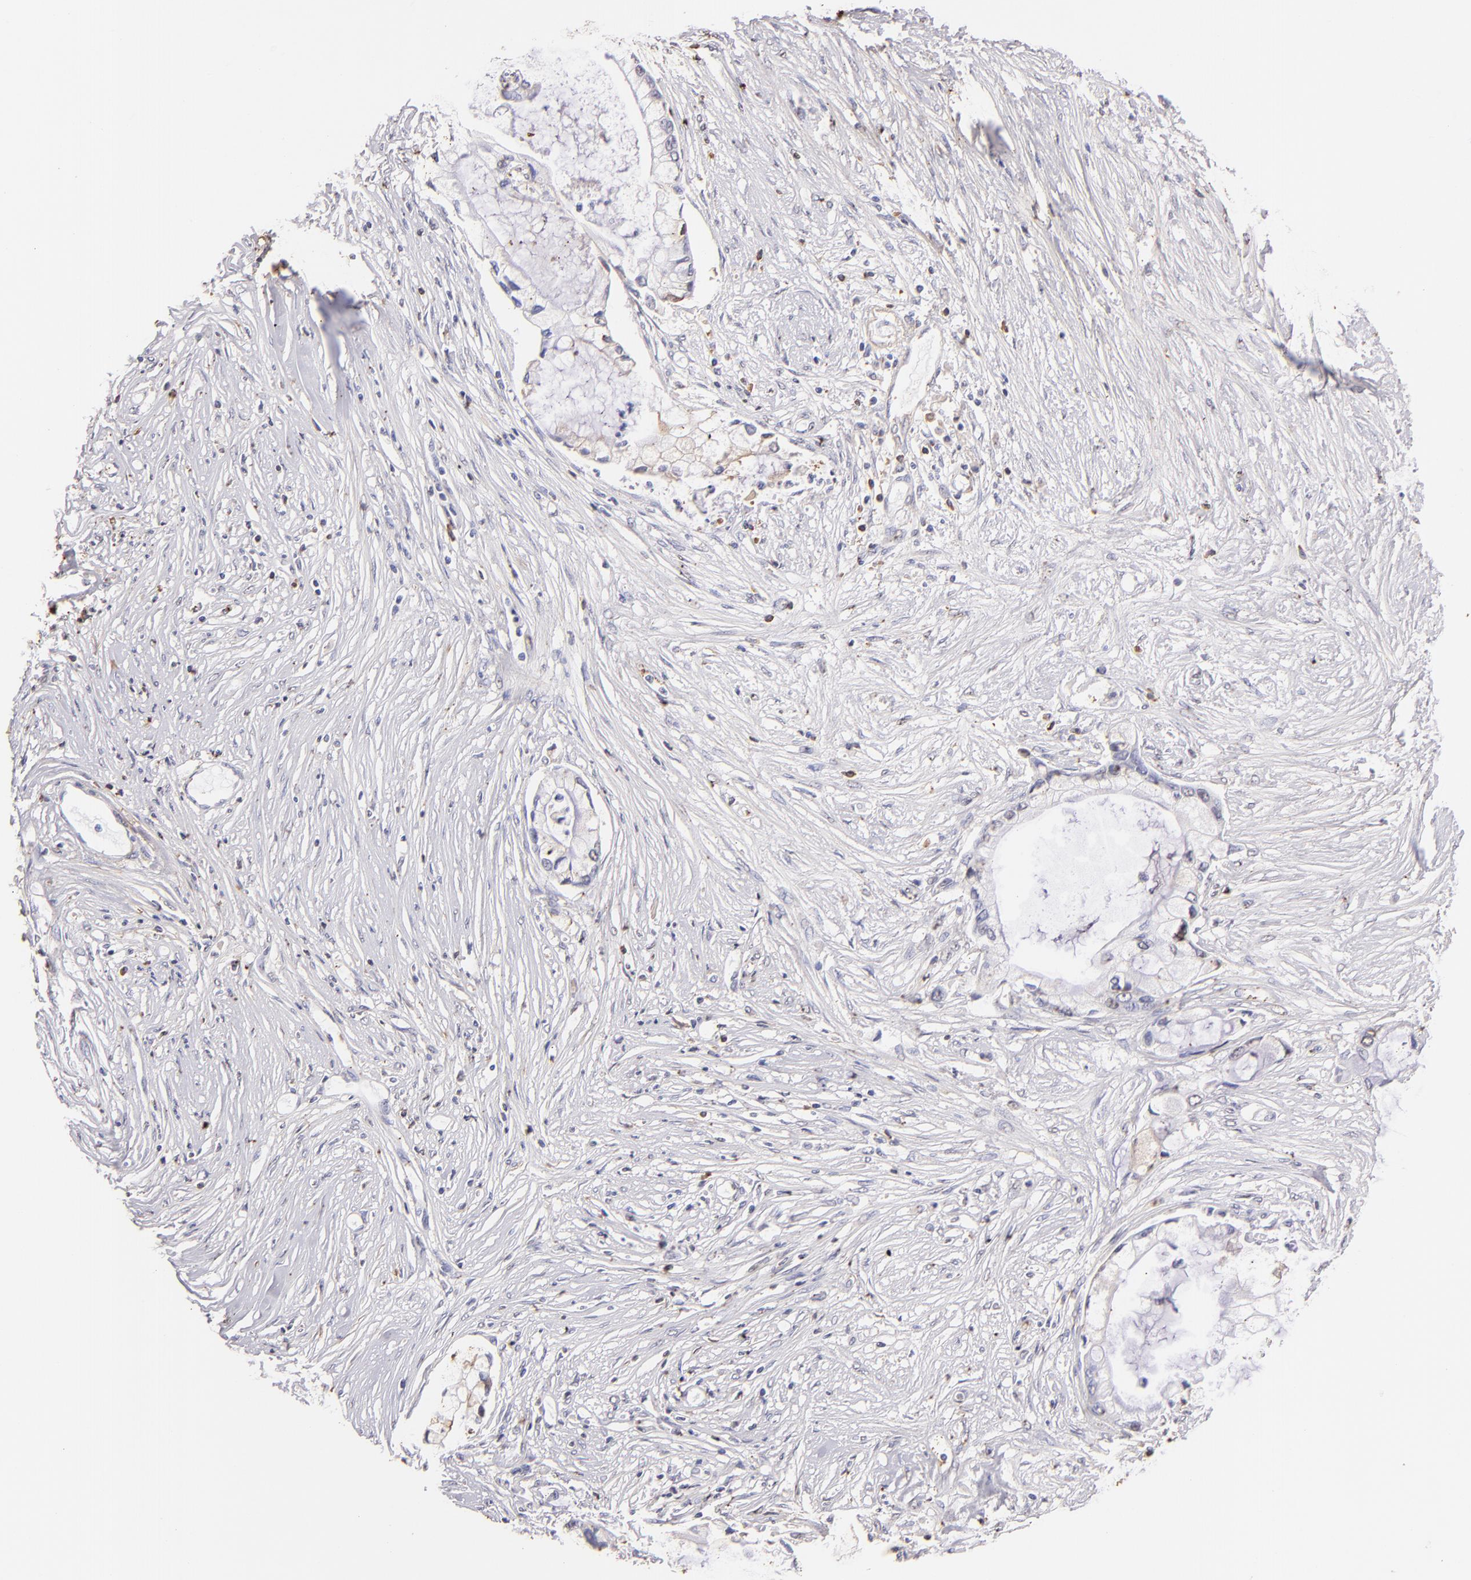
{"staining": {"intensity": "negative", "quantity": "none", "location": "none"}, "tissue": "pancreatic cancer", "cell_type": "Tumor cells", "image_type": "cancer", "snomed": [{"axis": "morphology", "description": "Adenocarcinoma, NOS"}, {"axis": "topography", "description": "Pancreas"}], "caption": "DAB immunohistochemical staining of human adenocarcinoma (pancreatic) demonstrates no significant positivity in tumor cells. The staining is performed using DAB brown chromogen with nuclei counter-stained in using hematoxylin.", "gene": "FGB", "patient": {"sex": "female", "age": 59}}